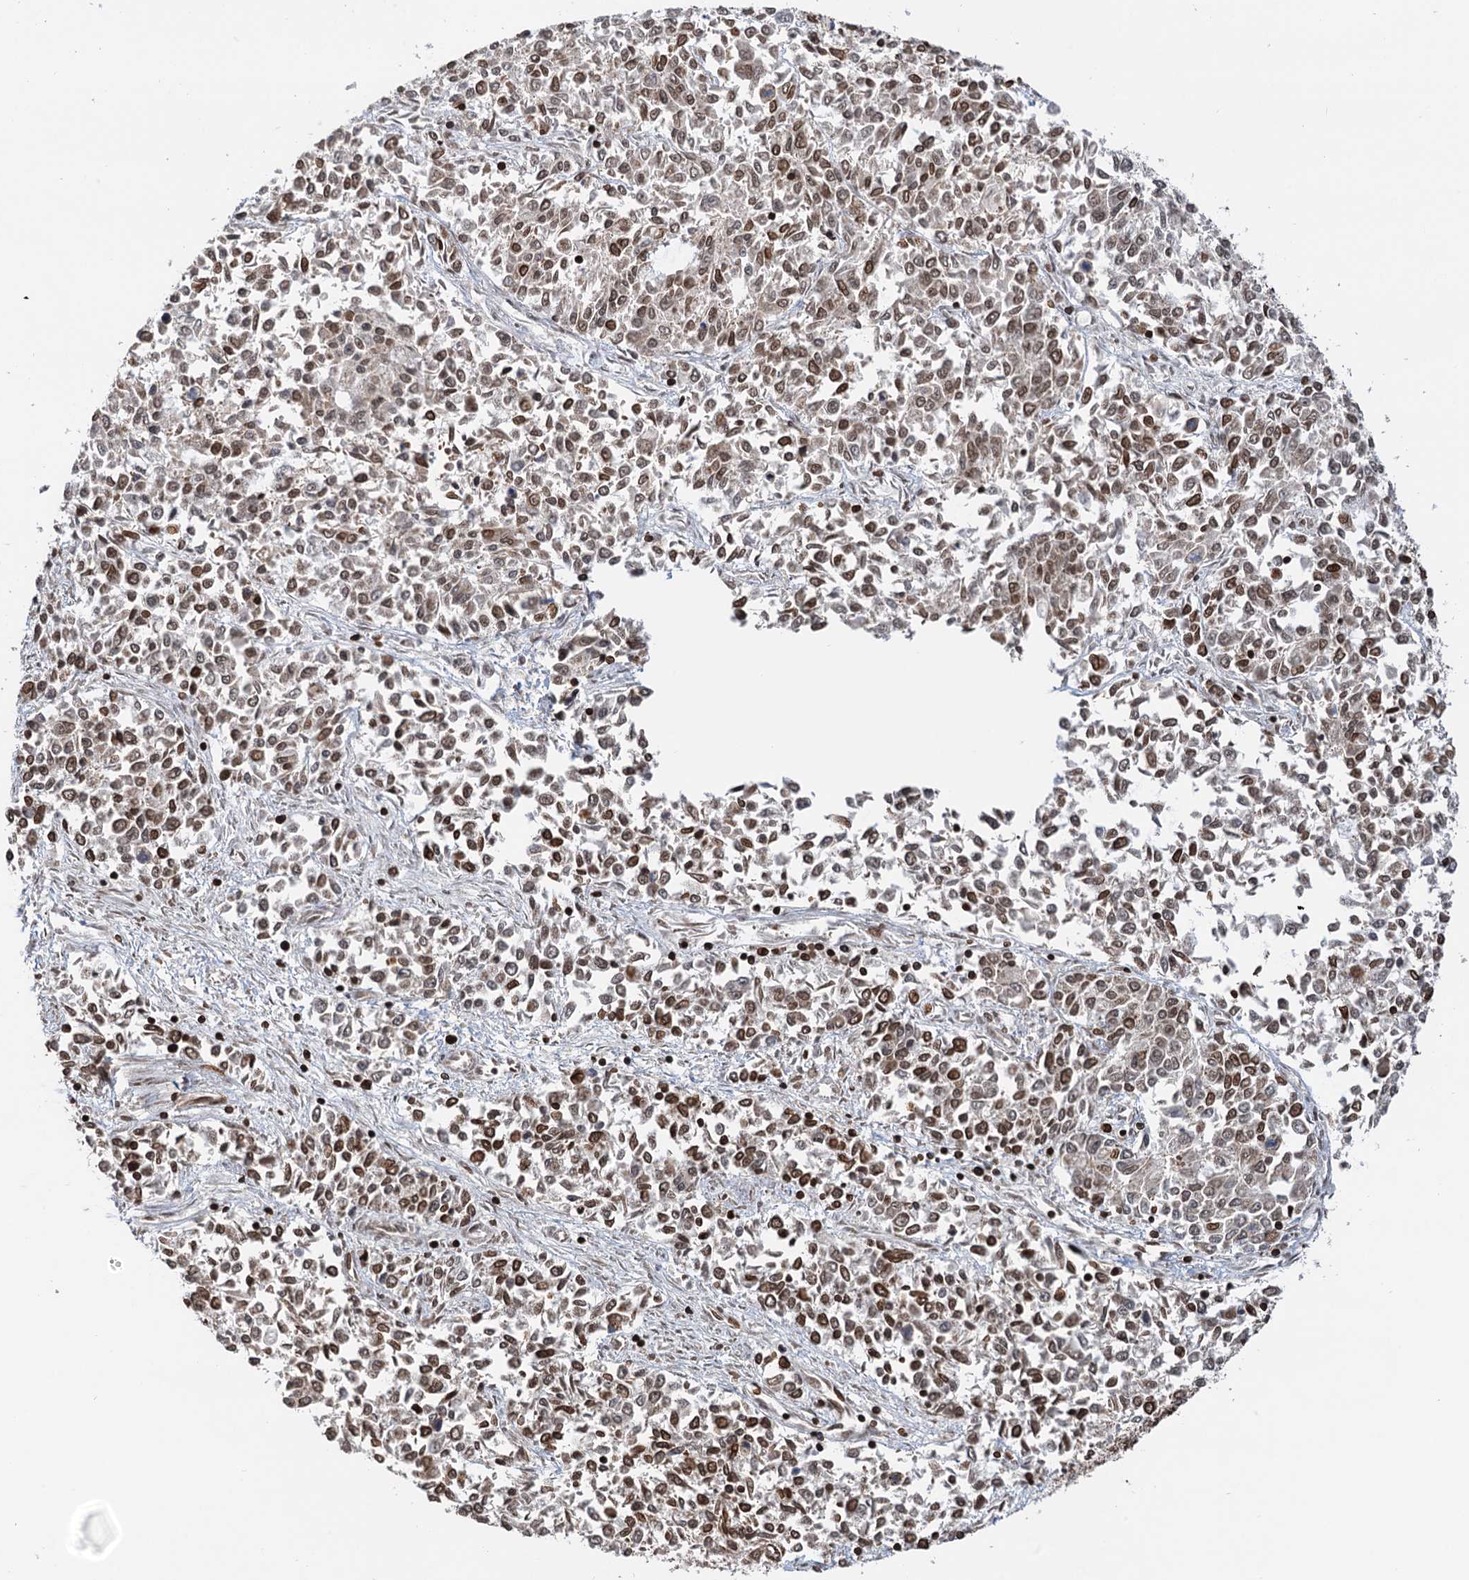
{"staining": {"intensity": "strong", "quantity": ">75%", "location": "cytoplasmic/membranous,nuclear"}, "tissue": "endometrial cancer", "cell_type": "Tumor cells", "image_type": "cancer", "snomed": [{"axis": "morphology", "description": "Adenocarcinoma, NOS"}, {"axis": "topography", "description": "Endometrium"}], "caption": "IHC photomicrograph of adenocarcinoma (endometrial) stained for a protein (brown), which shows high levels of strong cytoplasmic/membranous and nuclear staining in approximately >75% of tumor cells.", "gene": "ZC3H13", "patient": {"sex": "female", "age": 50}}